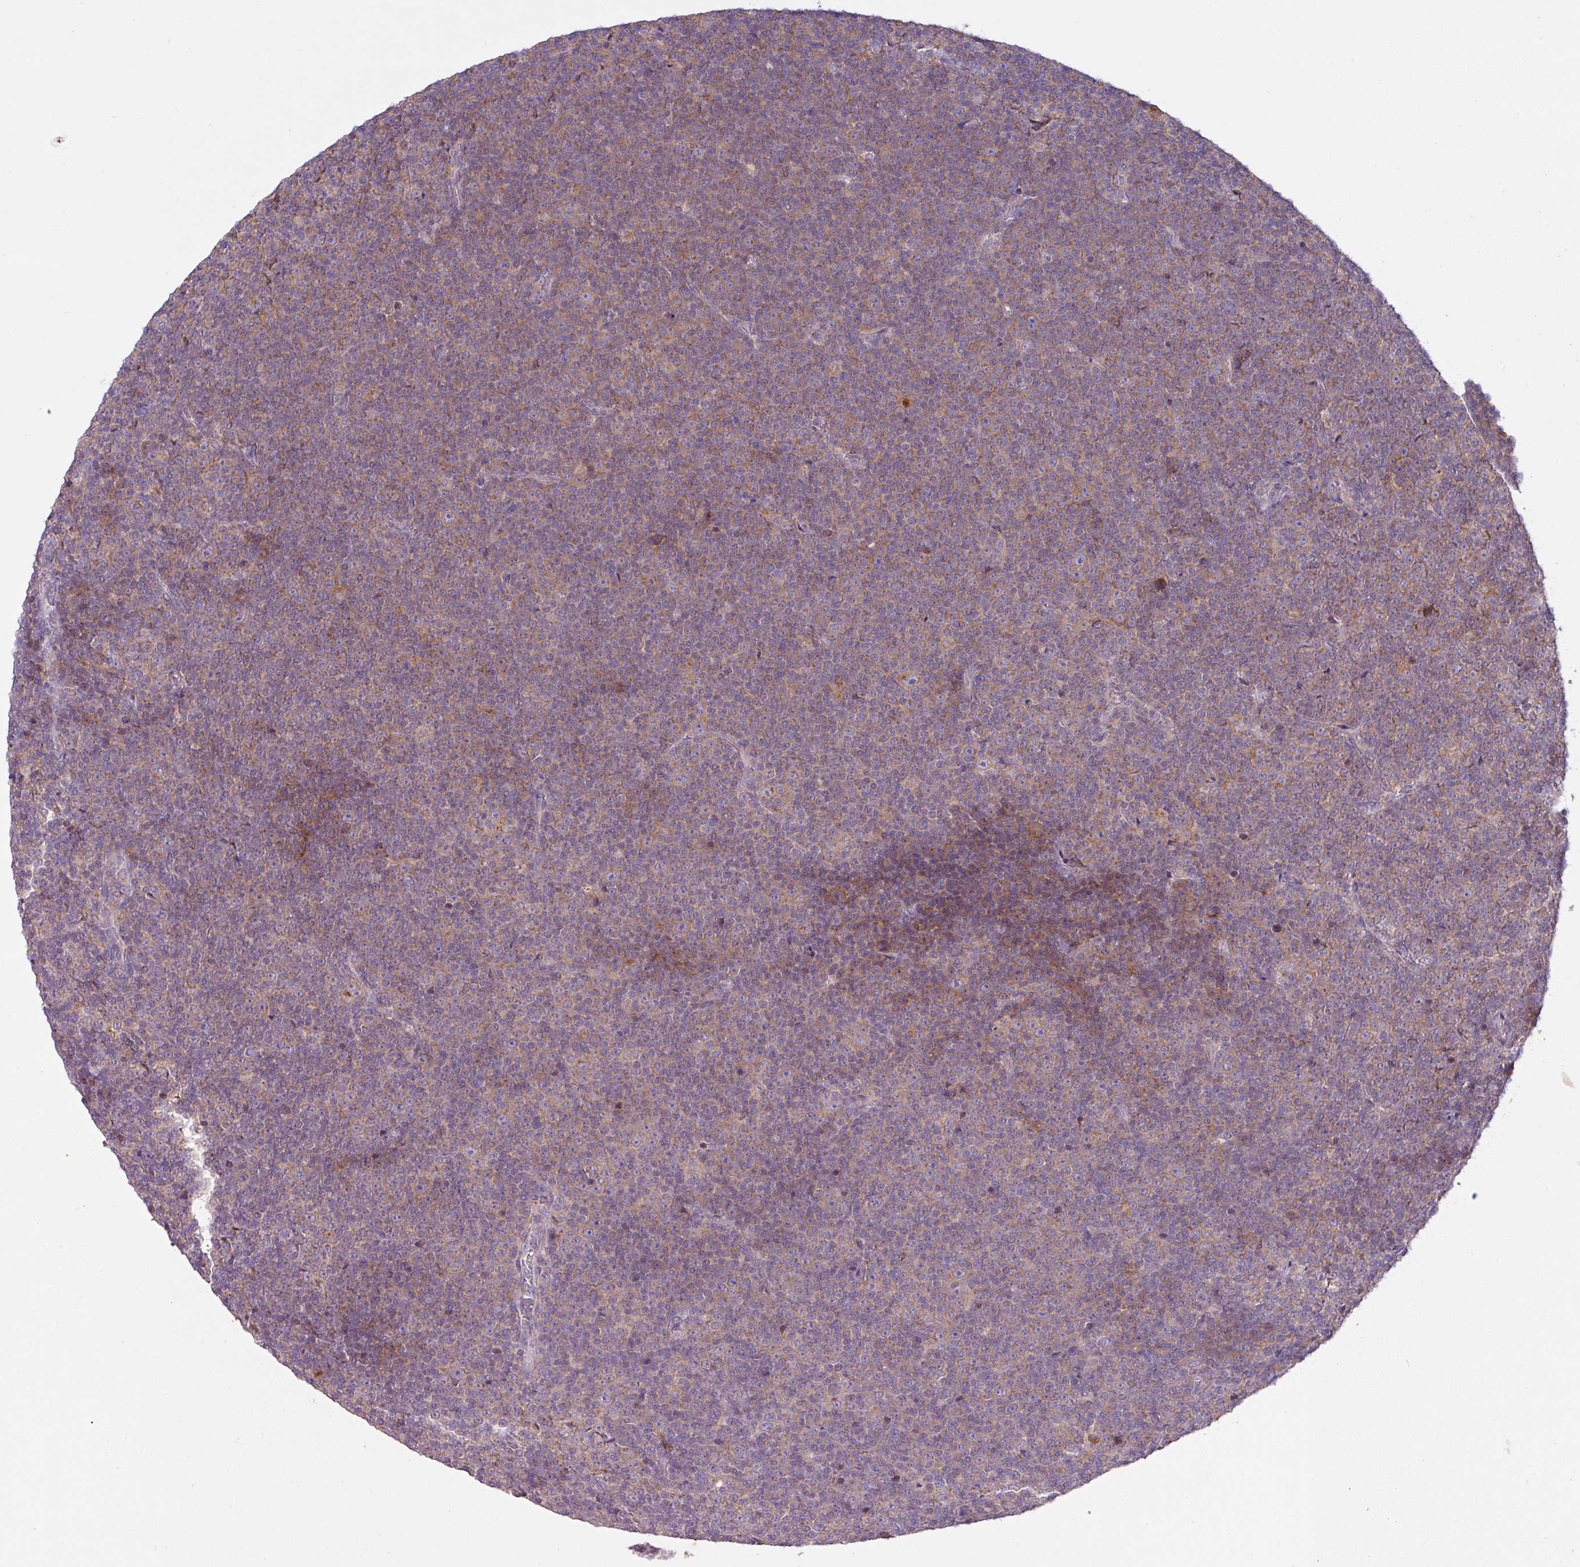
{"staining": {"intensity": "weak", "quantity": ">75%", "location": "cytoplasmic/membranous"}, "tissue": "lymphoma", "cell_type": "Tumor cells", "image_type": "cancer", "snomed": [{"axis": "morphology", "description": "Malignant lymphoma, non-Hodgkin's type, Low grade"}, {"axis": "topography", "description": "Lymph node"}], "caption": "IHC image of human lymphoma stained for a protein (brown), which reveals low levels of weak cytoplasmic/membranous expression in about >75% of tumor cells.", "gene": "VTI1A", "patient": {"sex": "female", "age": 67}}